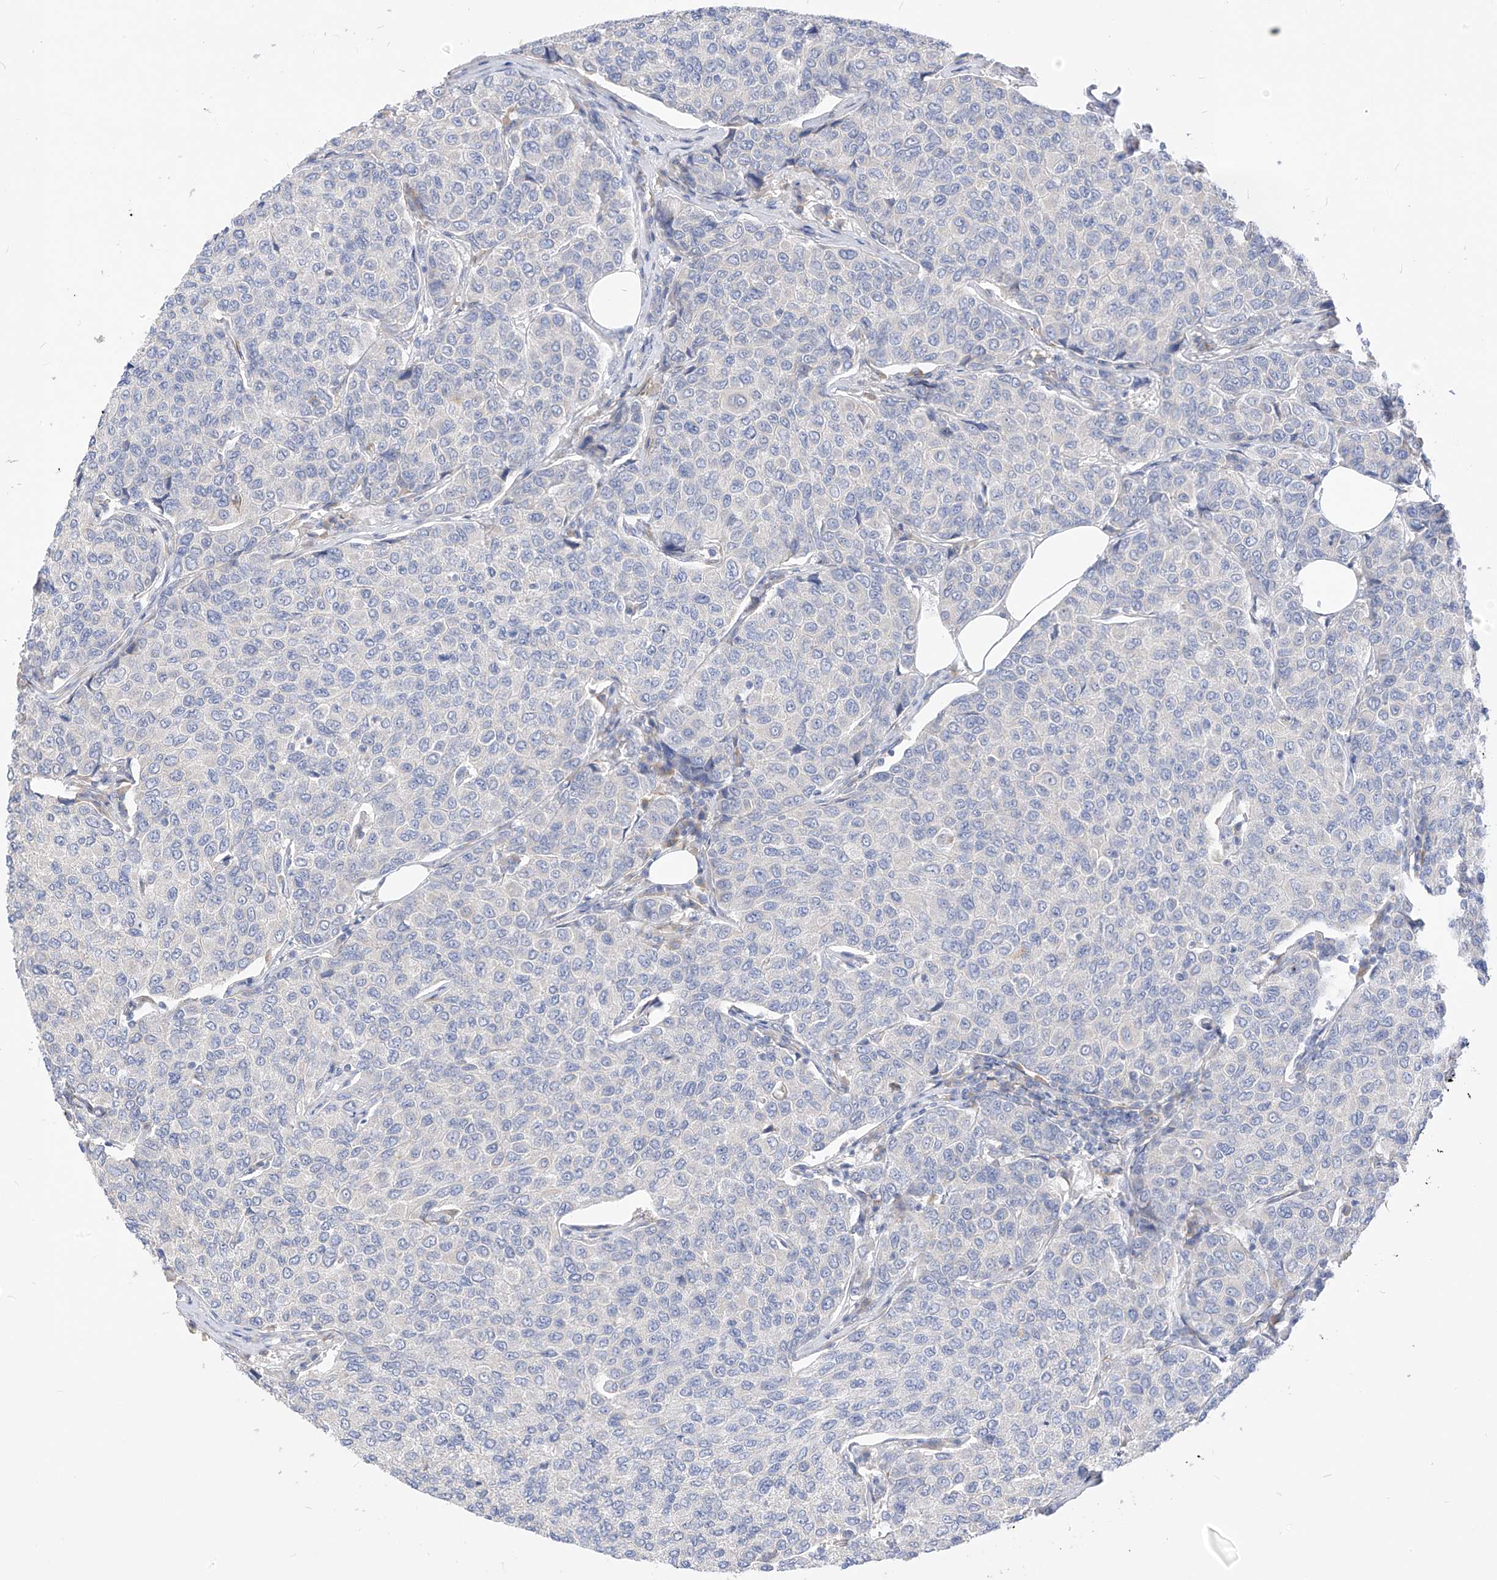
{"staining": {"intensity": "negative", "quantity": "none", "location": "none"}, "tissue": "breast cancer", "cell_type": "Tumor cells", "image_type": "cancer", "snomed": [{"axis": "morphology", "description": "Duct carcinoma"}, {"axis": "topography", "description": "Breast"}], "caption": "Tumor cells are negative for brown protein staining in breast cancer.", "gene": "RASA2", "patient": {"sex": "female", "age": 55}}